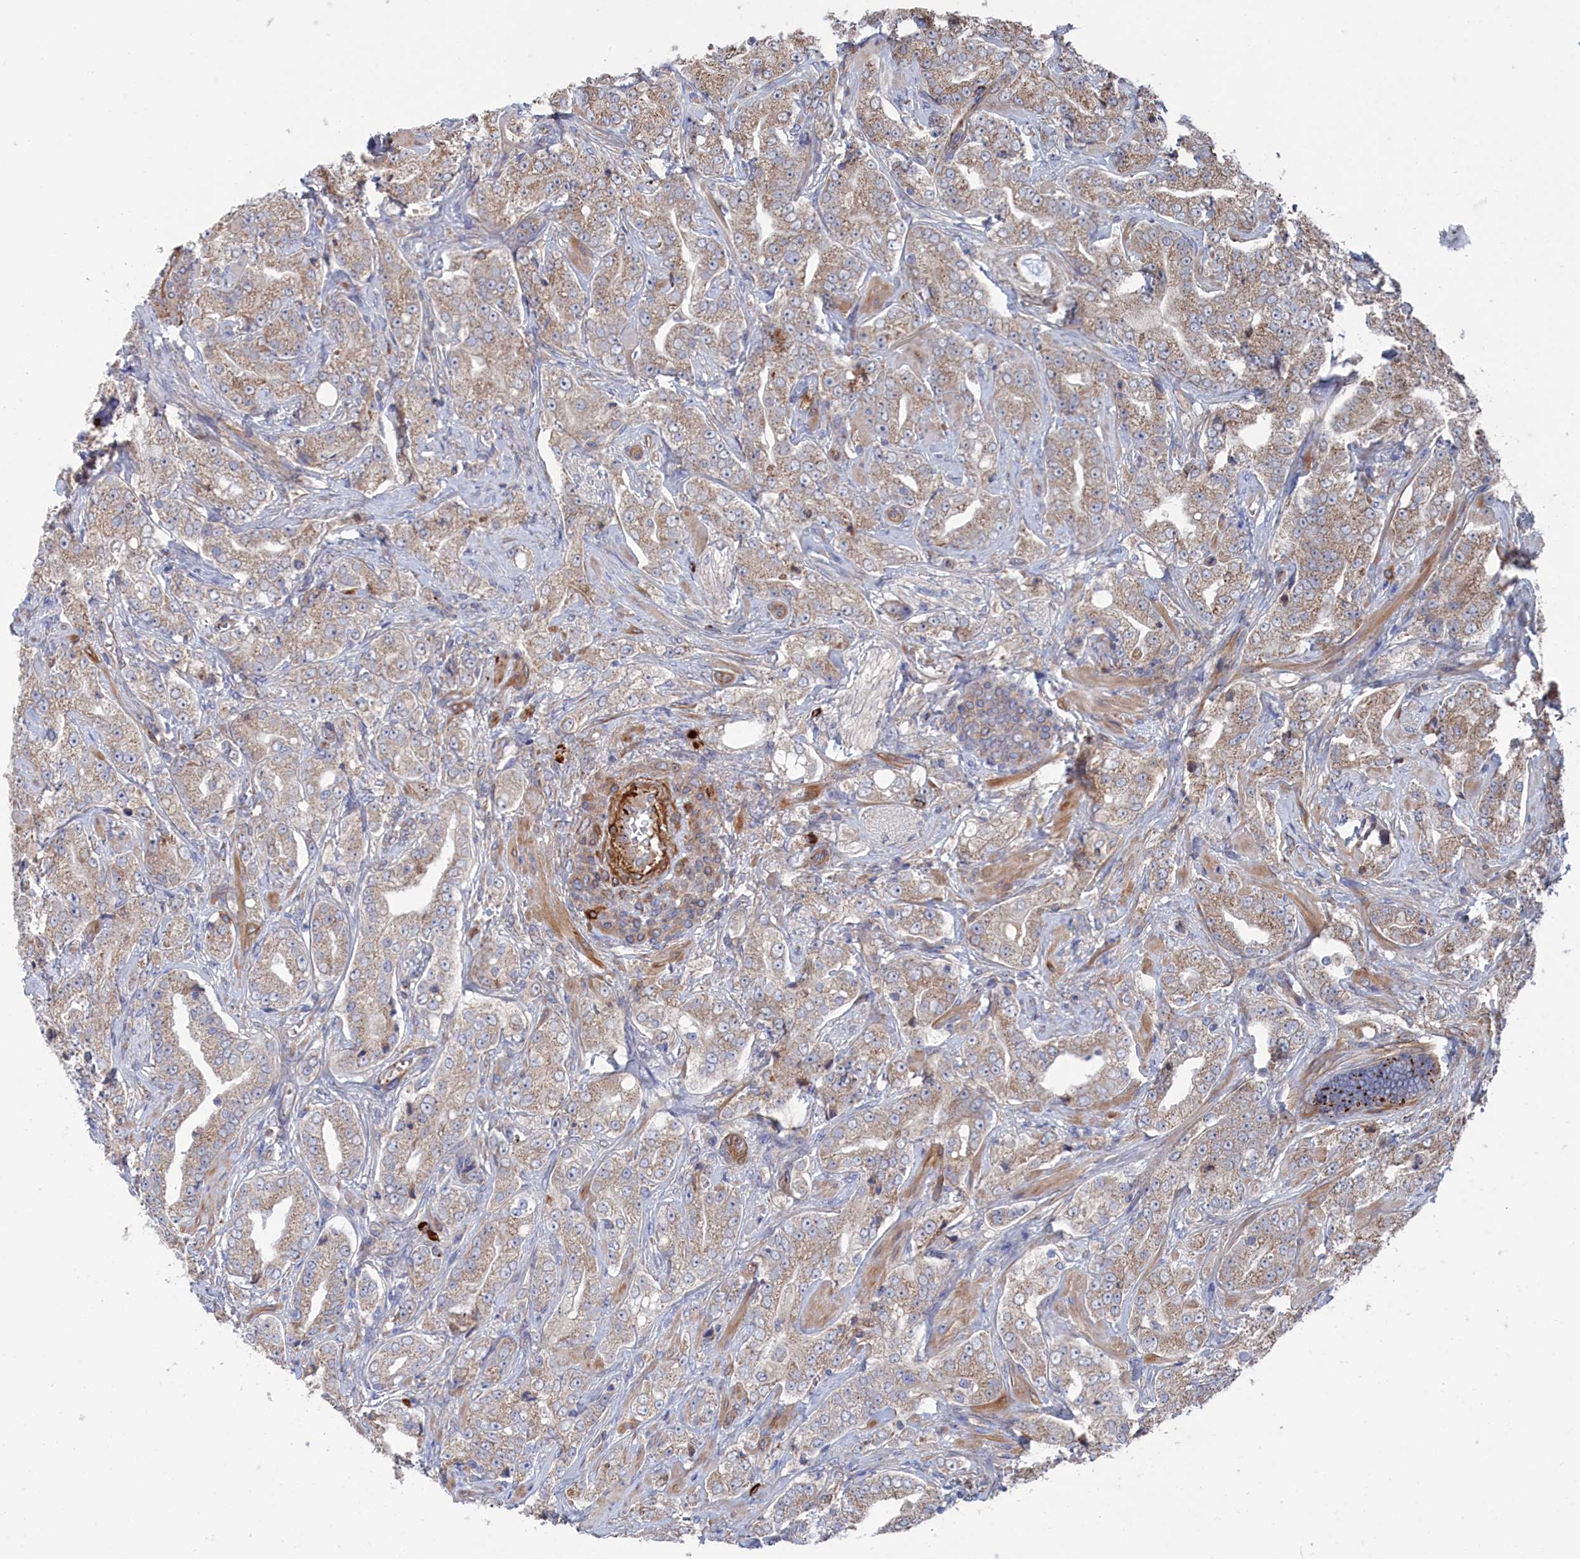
{"staining": {"intensity": "weak", "quantity": ">75%", "location": "cytoplasmic/membranous"}, "tissue": "prostate cancer", "cell_type": "Tumor cells", "image_type": "cancer", "snomed": [{"axis": "morphology", "description": "Adenocarcinoma, Low grade"}, {"axis": "topography", "description": "Prostate"}], "caption": "A low amount of weak cytoplasmic/membranous staining is identified in about >75% of tumor cells in prostate cancer (low-grade adenocarcinoma) tissue.", "gene": "FILIP1L", "patient": {"sex": "male", "age": 67}}